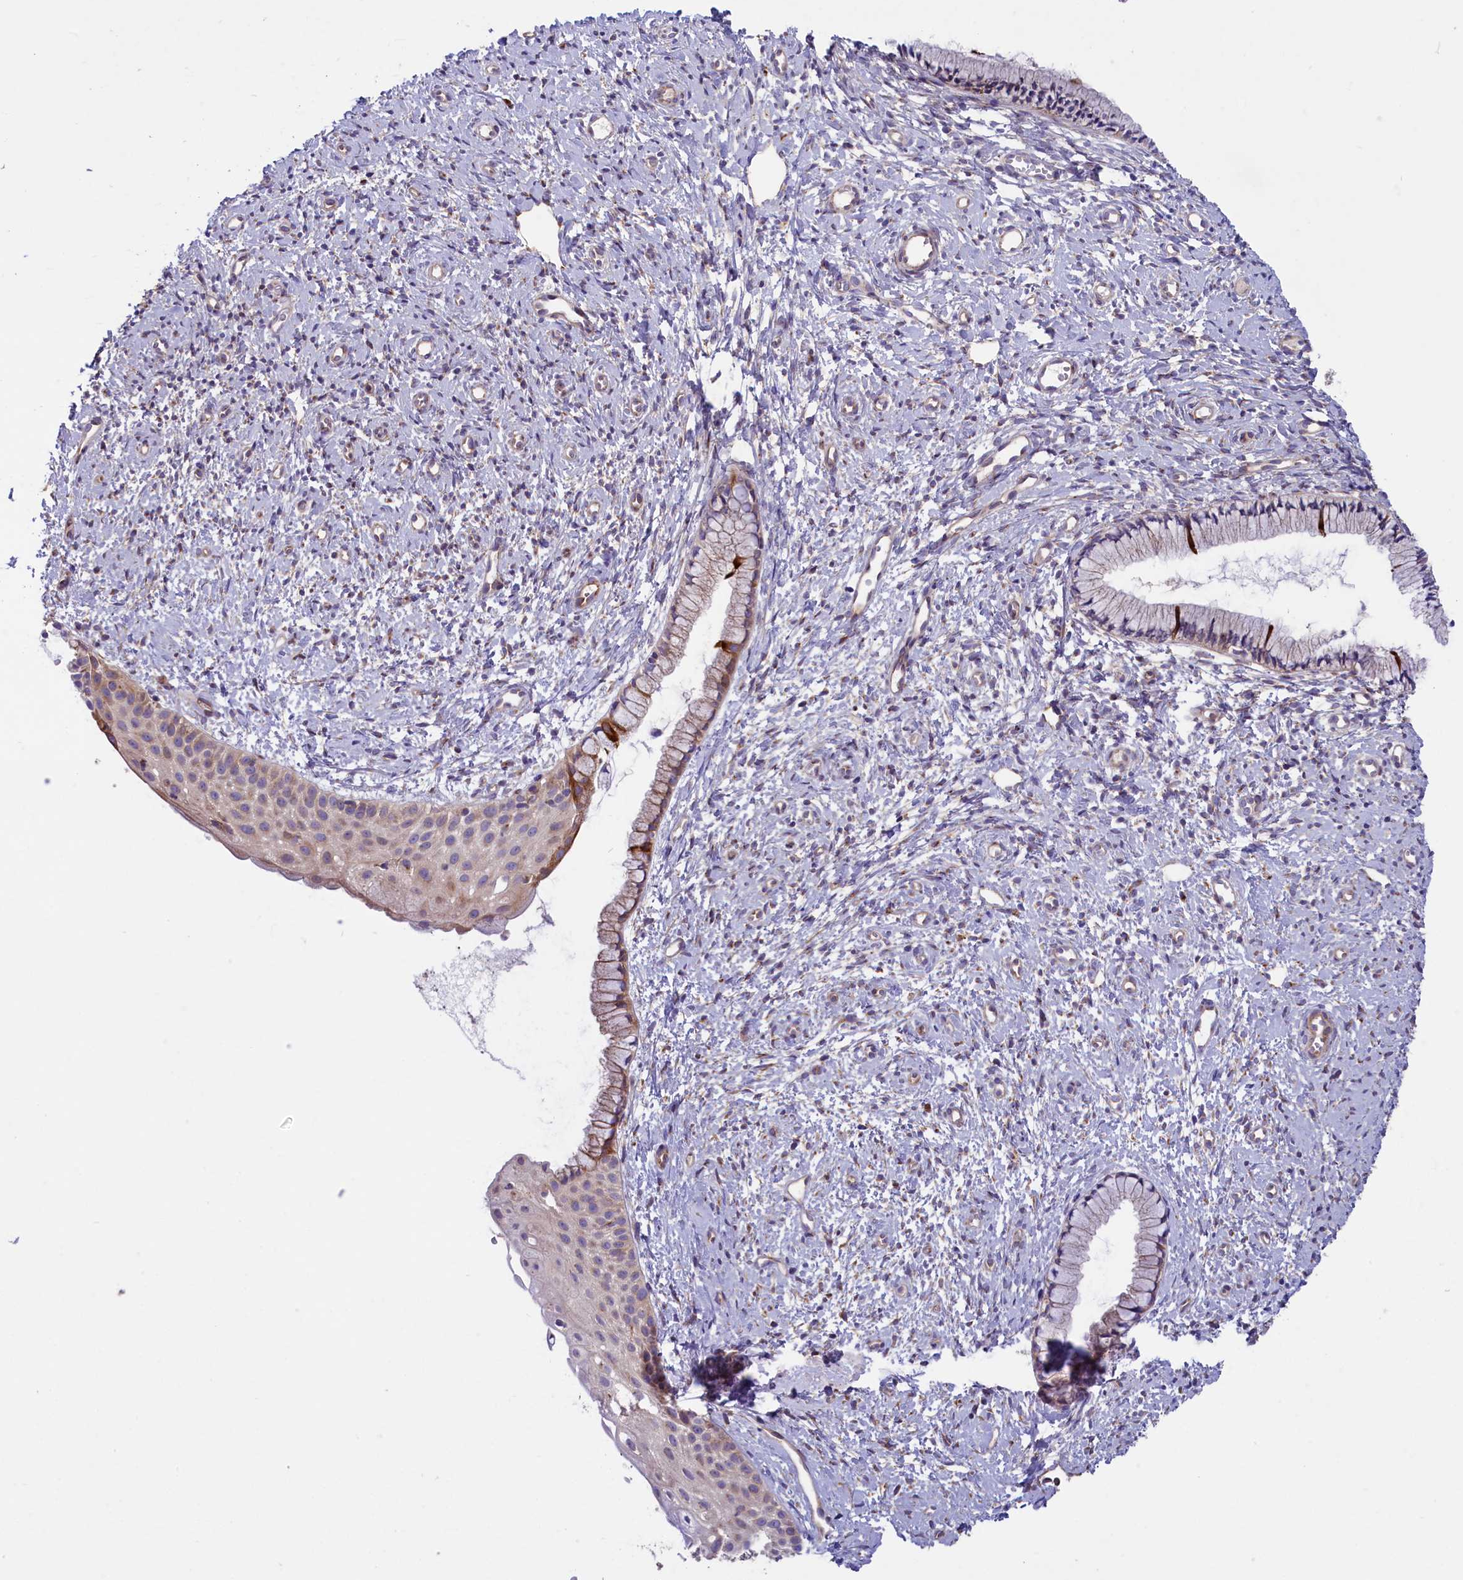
{"staining": {"intensity": "strong", "quantity": "<25%", "location": "cytoplasmic/membranous"}, "tissue": "cervix", "cell_type": "Glandular cells", "image_type": "normal", "snomed": [{"axis": "morphology", "description": "Normal tissue, NOS"}, {"axis": "topography", "description": "Cervix"}], "caption": "Benign cervix displays strong cytoplasmic/membranous positivity in about <25% of glandular cells, visualized by immunohistochemistry.", "gene": "CD99L2", "patient": {"sex": "female", "age": 57}}